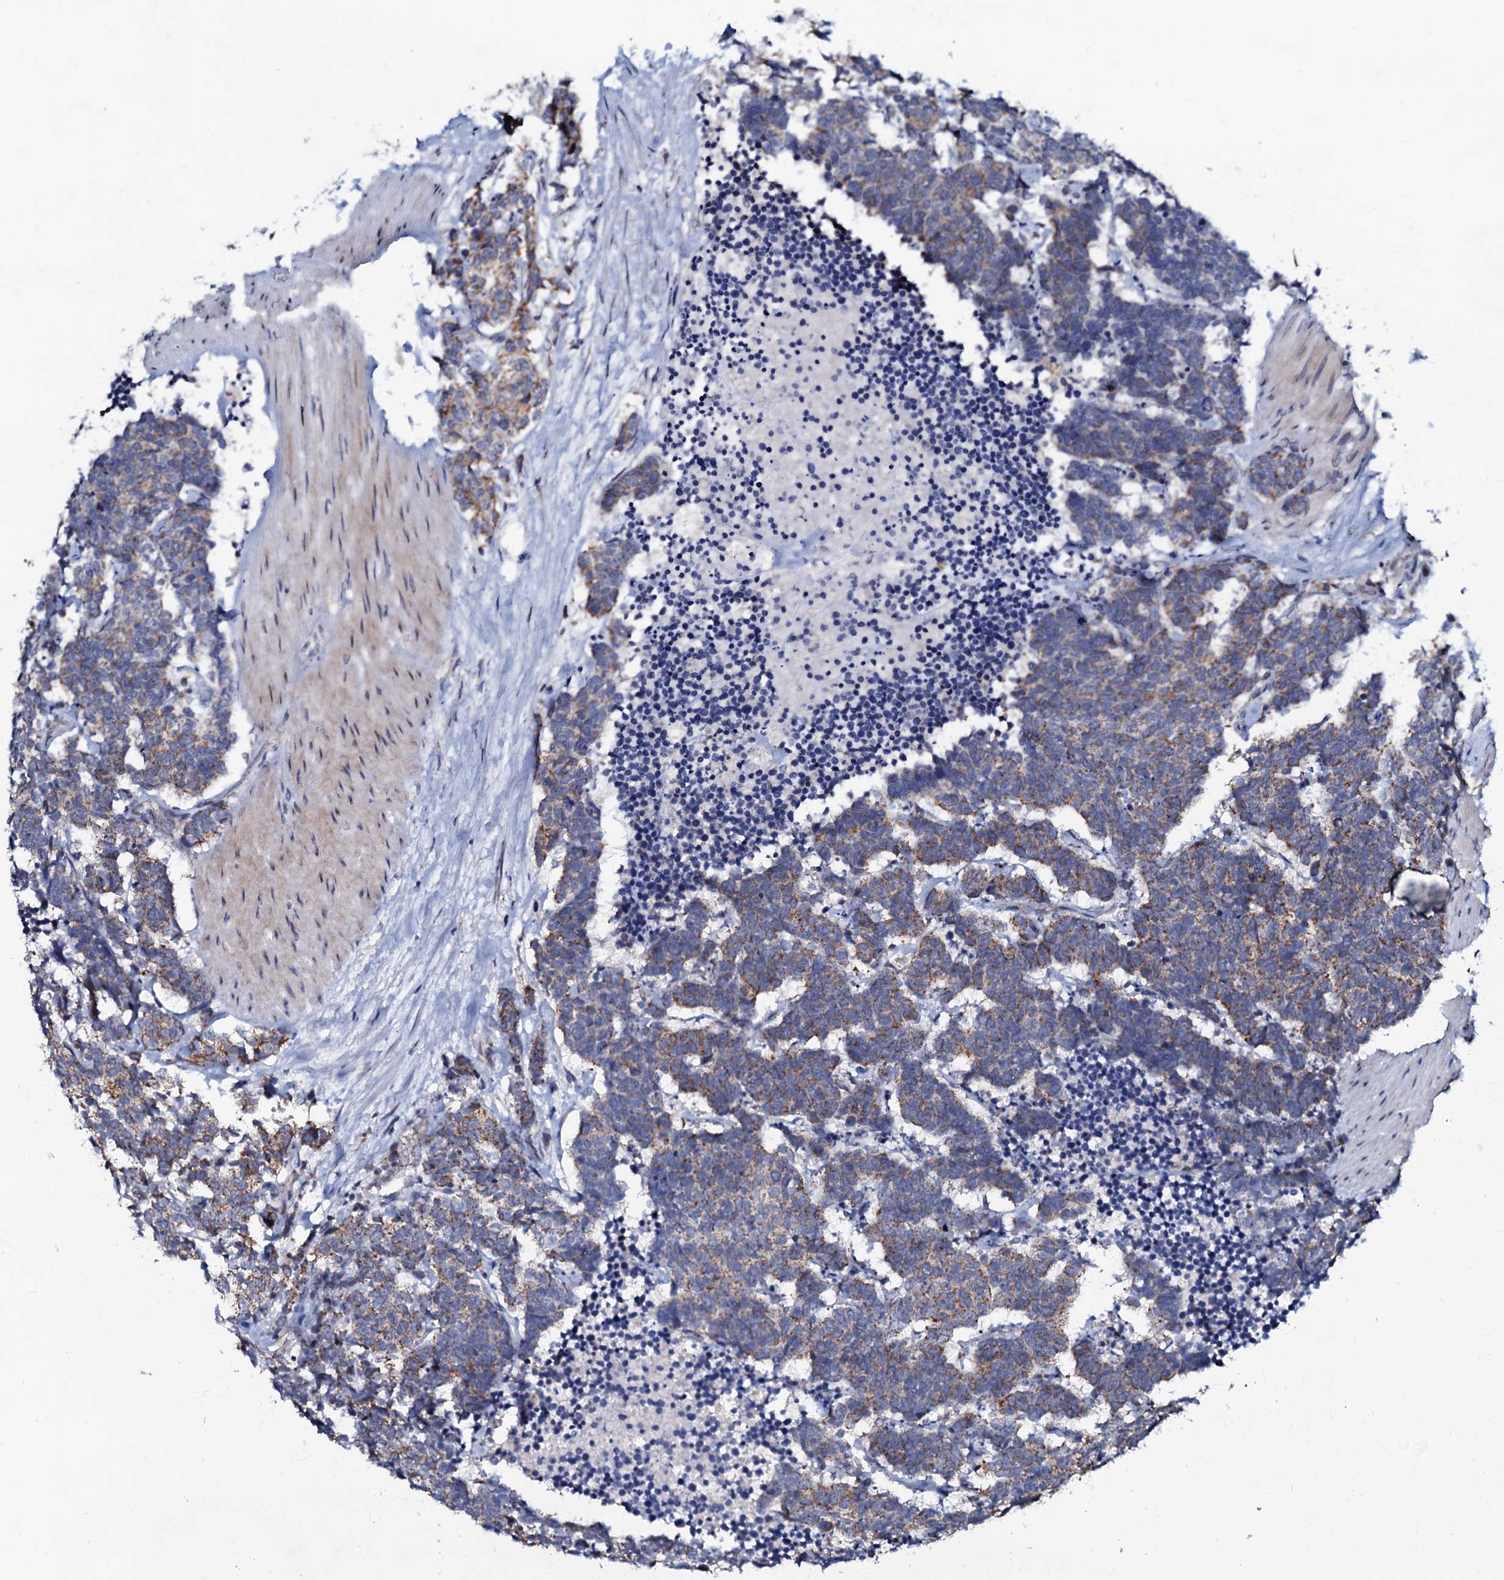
{"staining": {"intensity": "moderate", "quantity": ">75%", "location": "cytoplasmic/membranous"}, "tissue": "carcinoid", "cell_type": "Tumor cells", "image_type": "cancer", "snomed": [{"axis": "morphology", "description": "Carcinoma, NOS"}, {"axis": "morphology", "description": "Carcinoid, malignant, NOS"}, {"axis": "topography", "description": "Urinary bladder"}], "caption": "Immunohistochemical staining of carcinoid demonstrates moderate cytoplasmic/membranous protein staining in approximately >75% of tumor cells.", "gene": "MRPL51", "patient": {"sex": "male", "age": 57}}